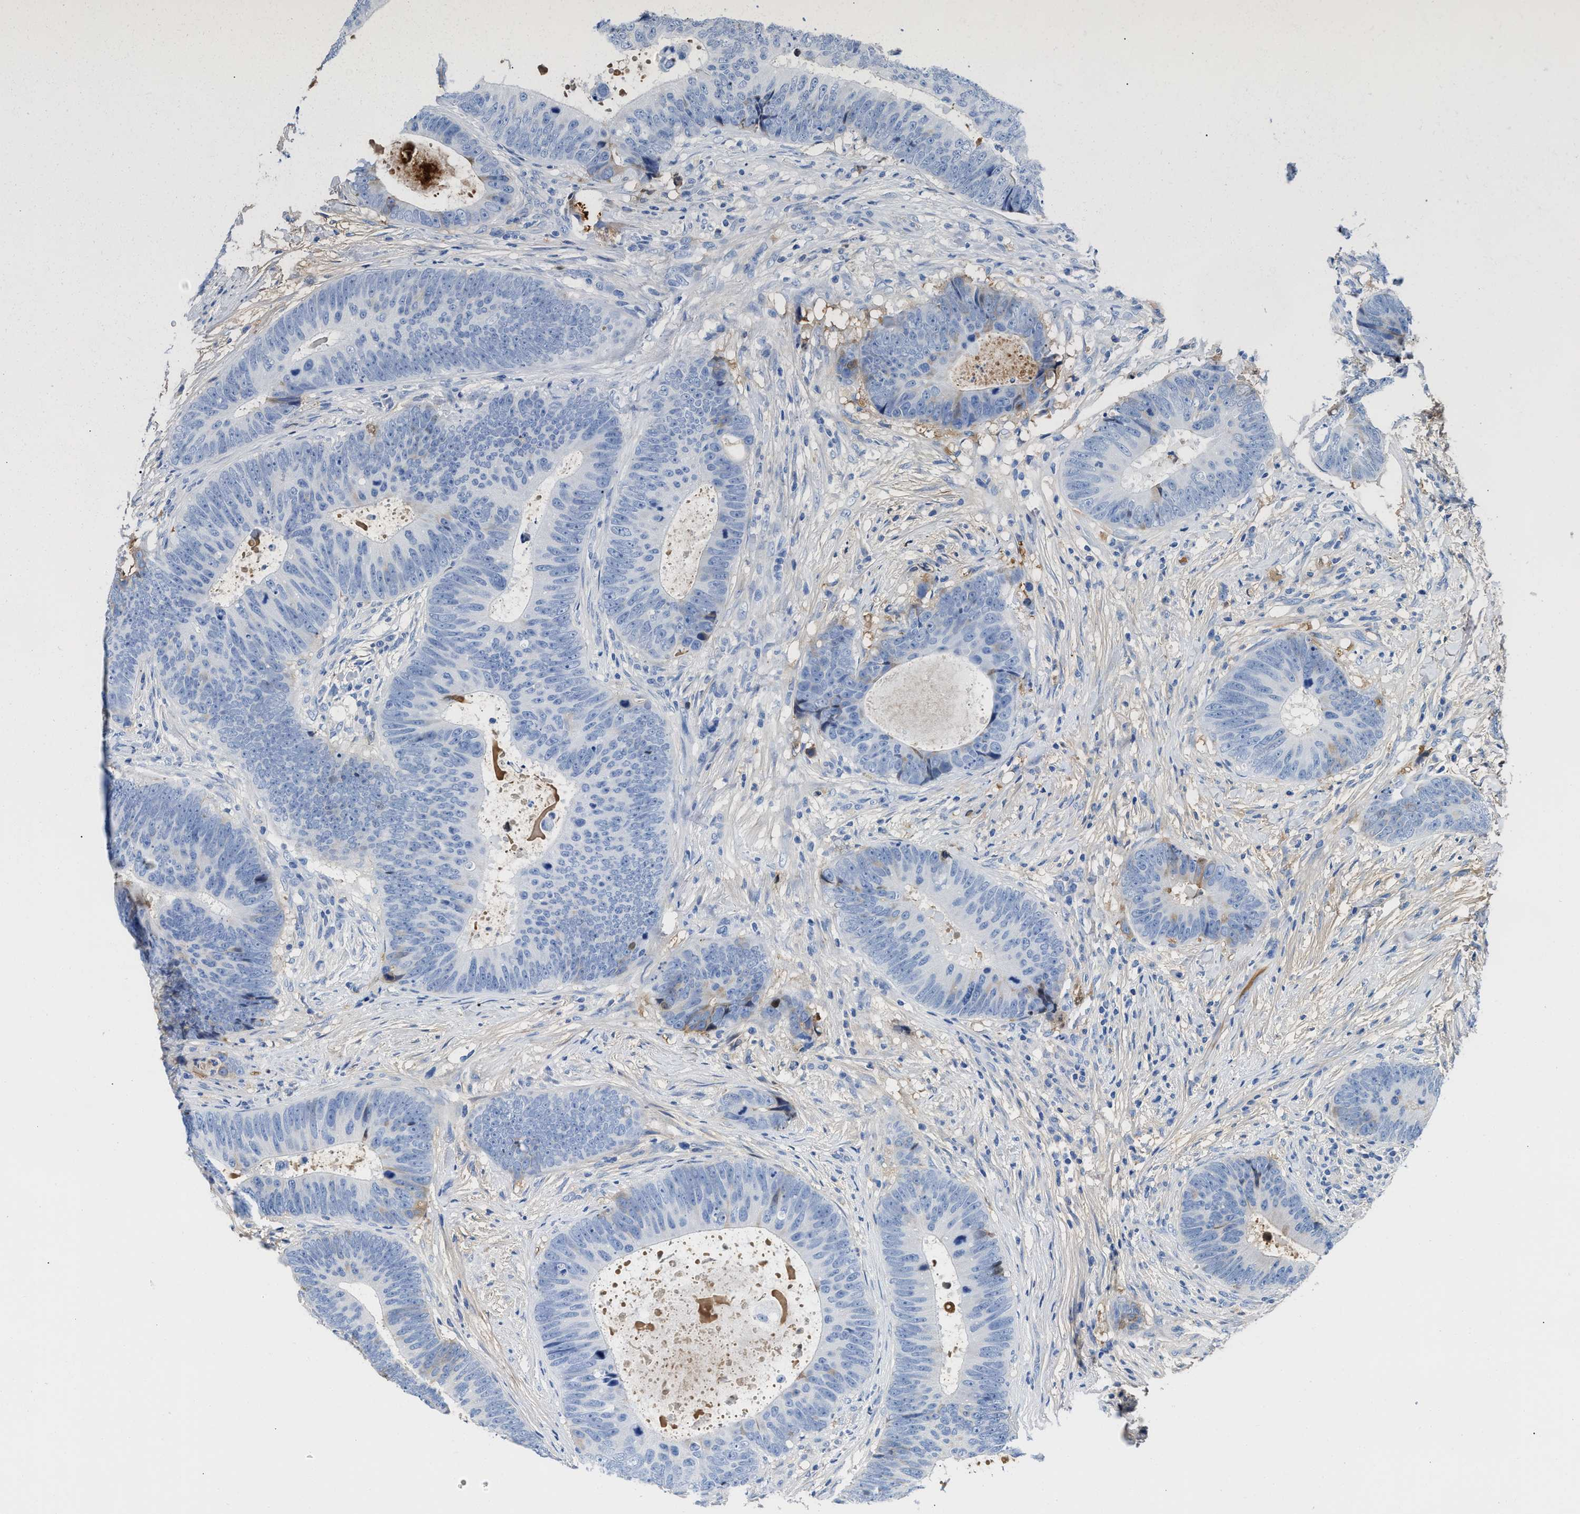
{"staining": {"intensity": "negative", "quantity": "none", "location": "none"}, "tissue": "colorectal cancer", "cell_type": "Tumor cells", "image_type": "cancer", "snomed": [{"axis": "morphology", "description": "Adenocarcinoma, NOS"}, {"axis": "topography", "description": "Colon"}], "caption": "Protein analysis of colorectal adenocarcinoma shows no significant expression in tumor cells. The staining is performed using DAB brown chromogen with nuclei counter-stained in using hematoxylin.", "gene": "GC", "patient": {"sex": "male", "age": 56}}